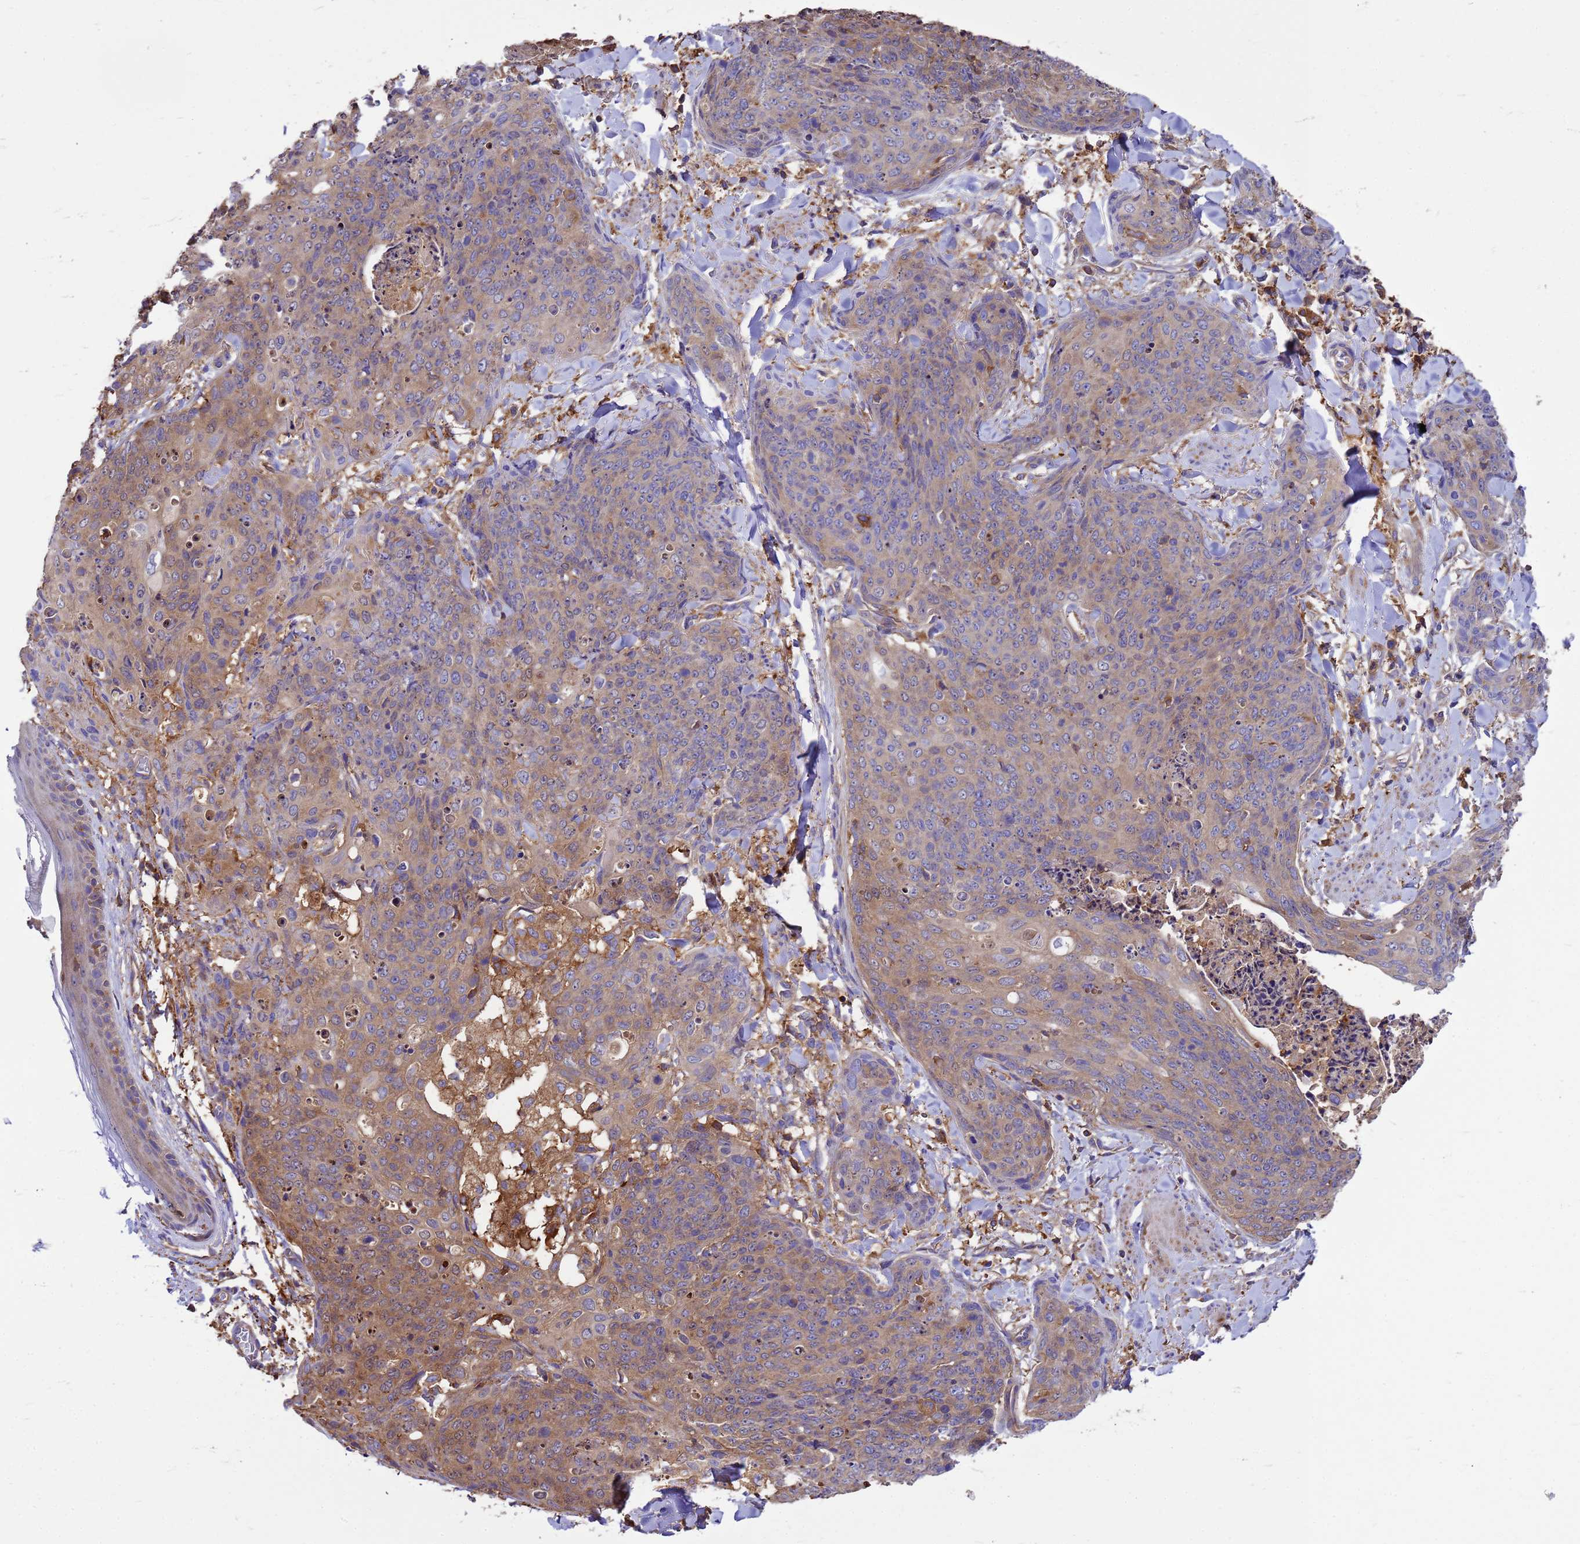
{"staining": {"intensity": "moderate", "quantity": "25%-75%", "location": "cytoplasmic/membranous"}, "tissue": "skin cancer", "cell_type": "Tumor cells", "image_type": "cancer", "snomed": [{"axis": "morphology", "description": "Squamous cell carcinoma, NOS"}, {"axis": "topography", "description": "Skin"}, {"axis": "topography", "description": "Vulva"}], "caption": "There is medium levels of moderate cytoplasmic/membranous positivity in tumor cells of squamous cell carcinoma (skin), as demonstrated by immunohistochemical staining (brown color).", "gene": "ZNF235", "patient": {"sex": "female", "age": 85}}